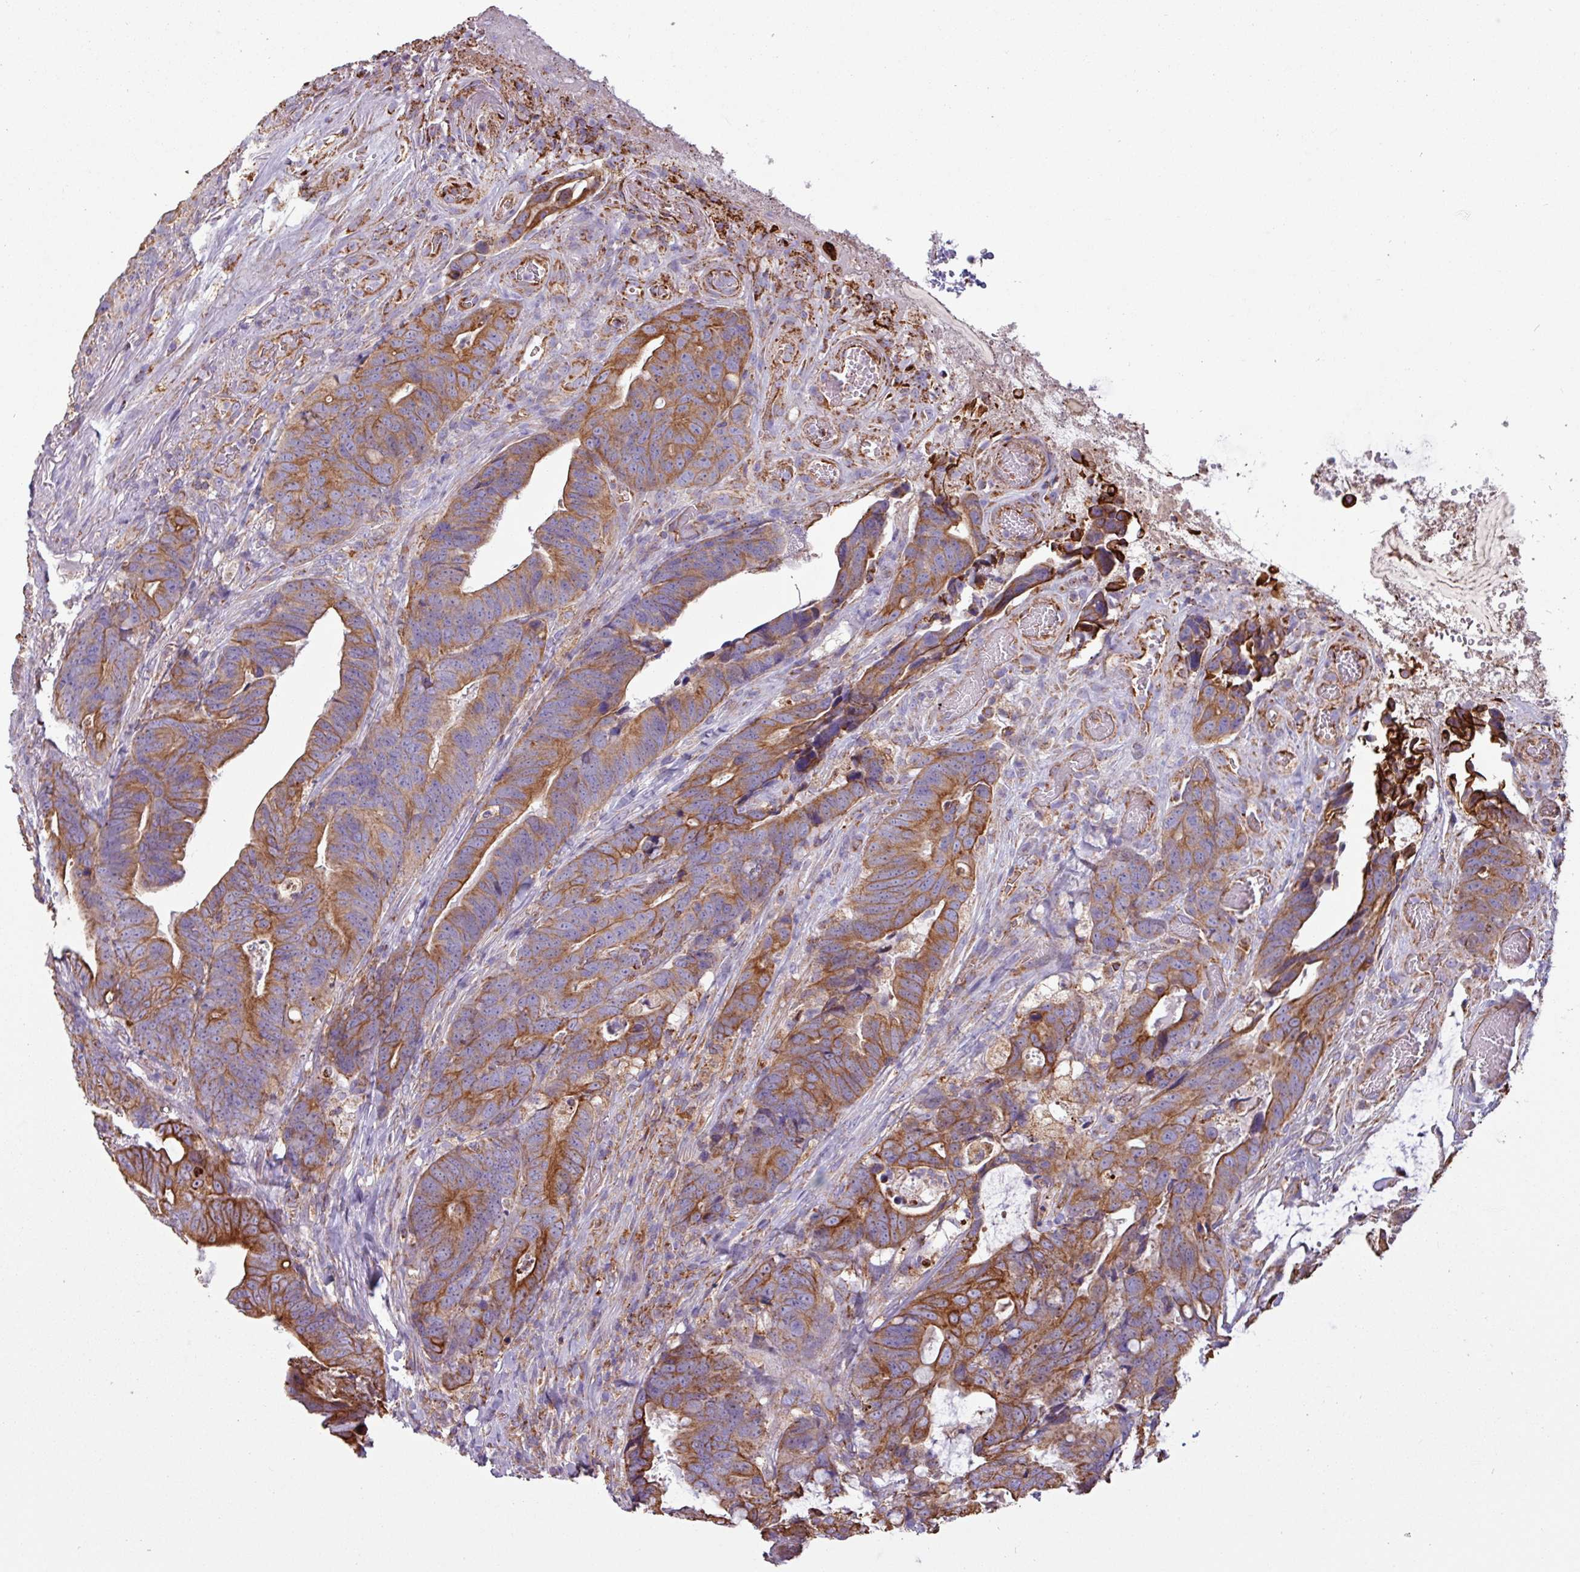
{"staining": {"intensity": "moderate", "quantity": ">75%", "location": "cytoplasmic/membranous"}, "tissue": "colorectal cancer", "cell_type": "Tumor cells", "image_type": "cancer", "snomed": [{"axis": "morphology", "description": "Adenocarcinoma, NOS"}, {"axis": "topography", "description": "Colon"}], "caption": "IHC image of human colorectal cancer stained for a protein (brown), which exhibits medium levels of moderate cytoplasmic/membranous positivity in approximately >75% of tumor cells.", "gene": "CAMK1", "patient": {"sex": "female", "age": 82}}